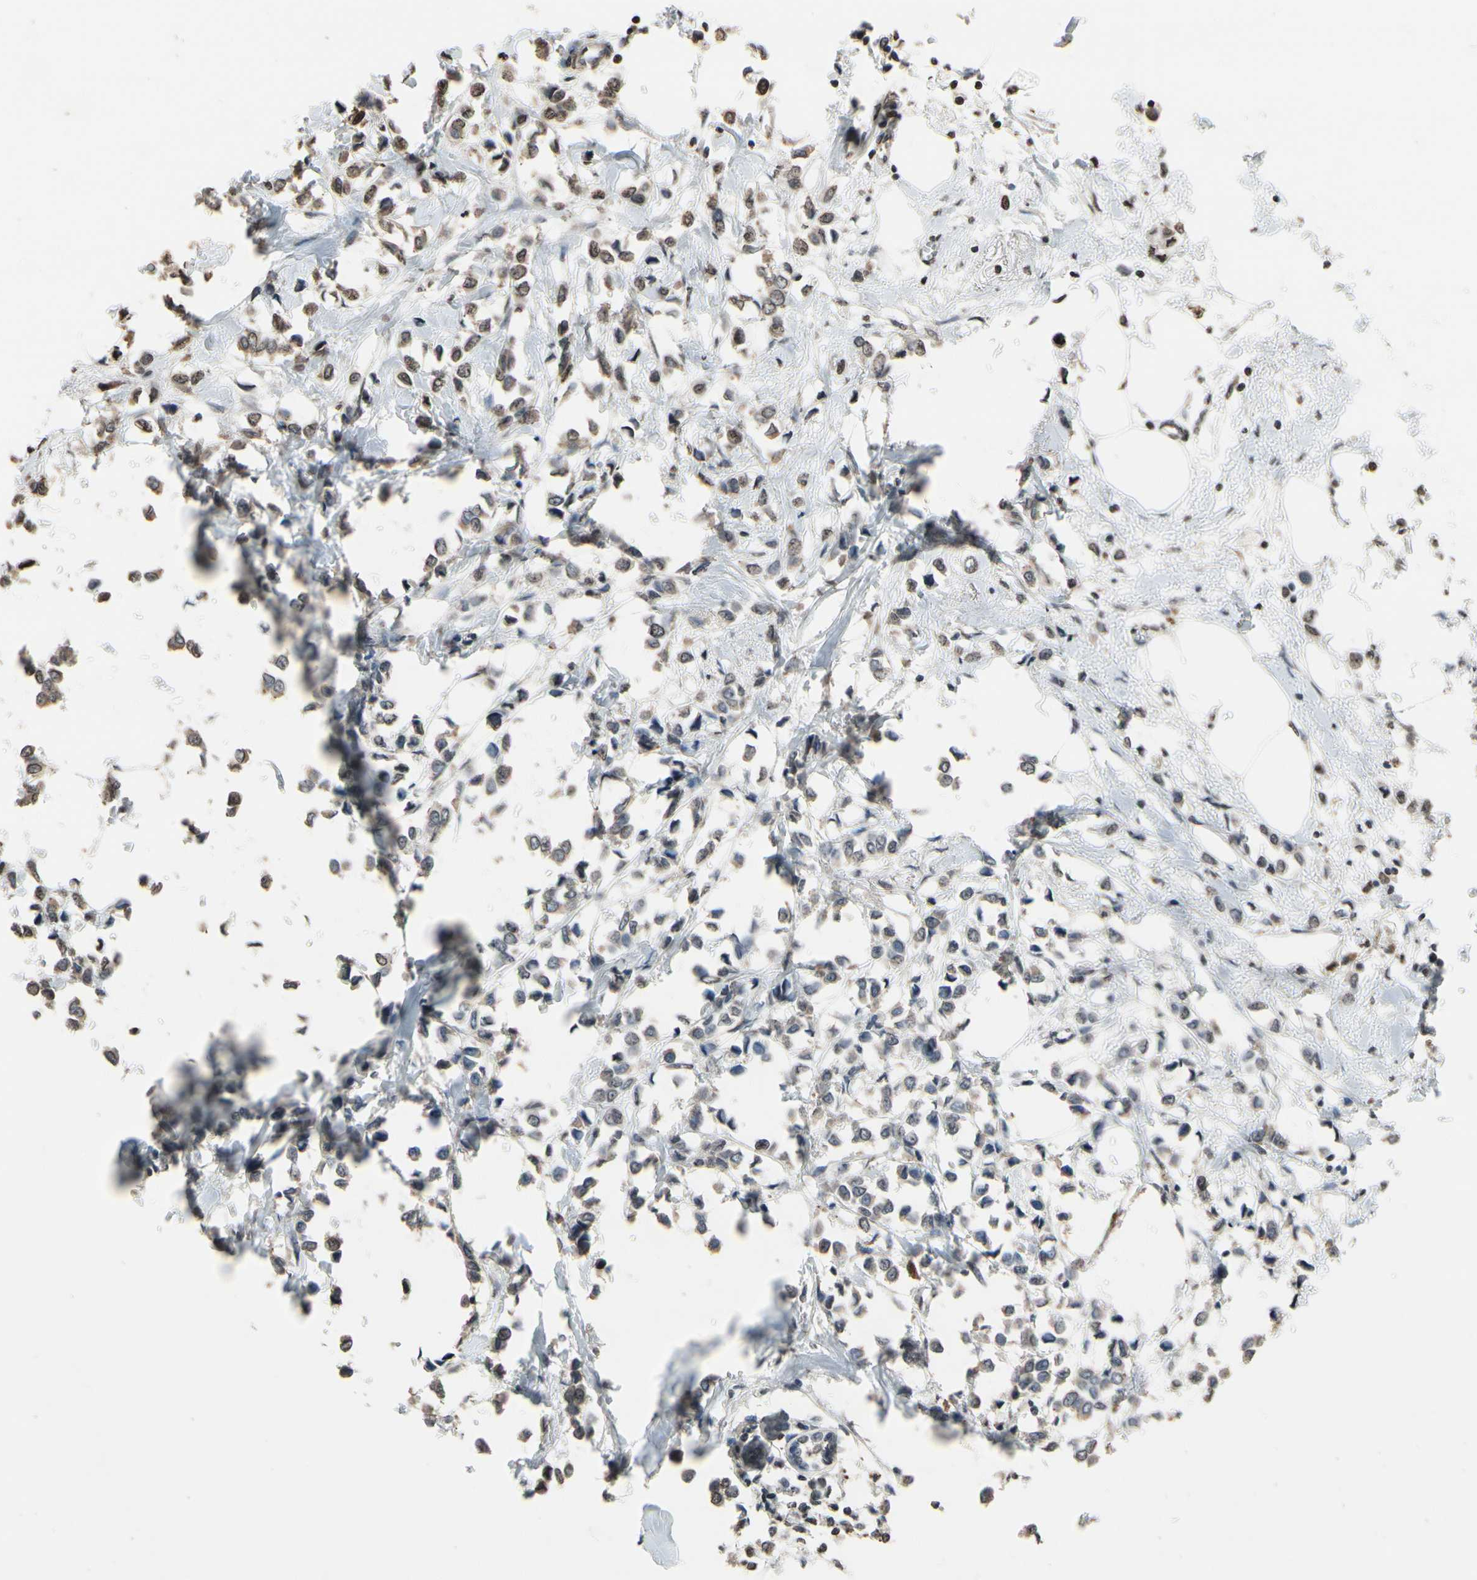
{"staining": {"intensity": "moderate", "quantity": "25%-75%", "location": "nuclear"}, "tissue": "breast cancer", "cell_type": "Tumor cells", "image_type": "cancer", "snomed": [{"axis": "morphology", "description": "Lobular carcinoma"}, {"axis": "topography", "description": "Breast"}], "caption": "Protein expression by IHC shows moderate nuclear expression in about 25%-75% of tumor cells in breast cancer (lobular carcinoma).", "gene": "HIPK2", "patient": {"sex": "female", "age": 51}}